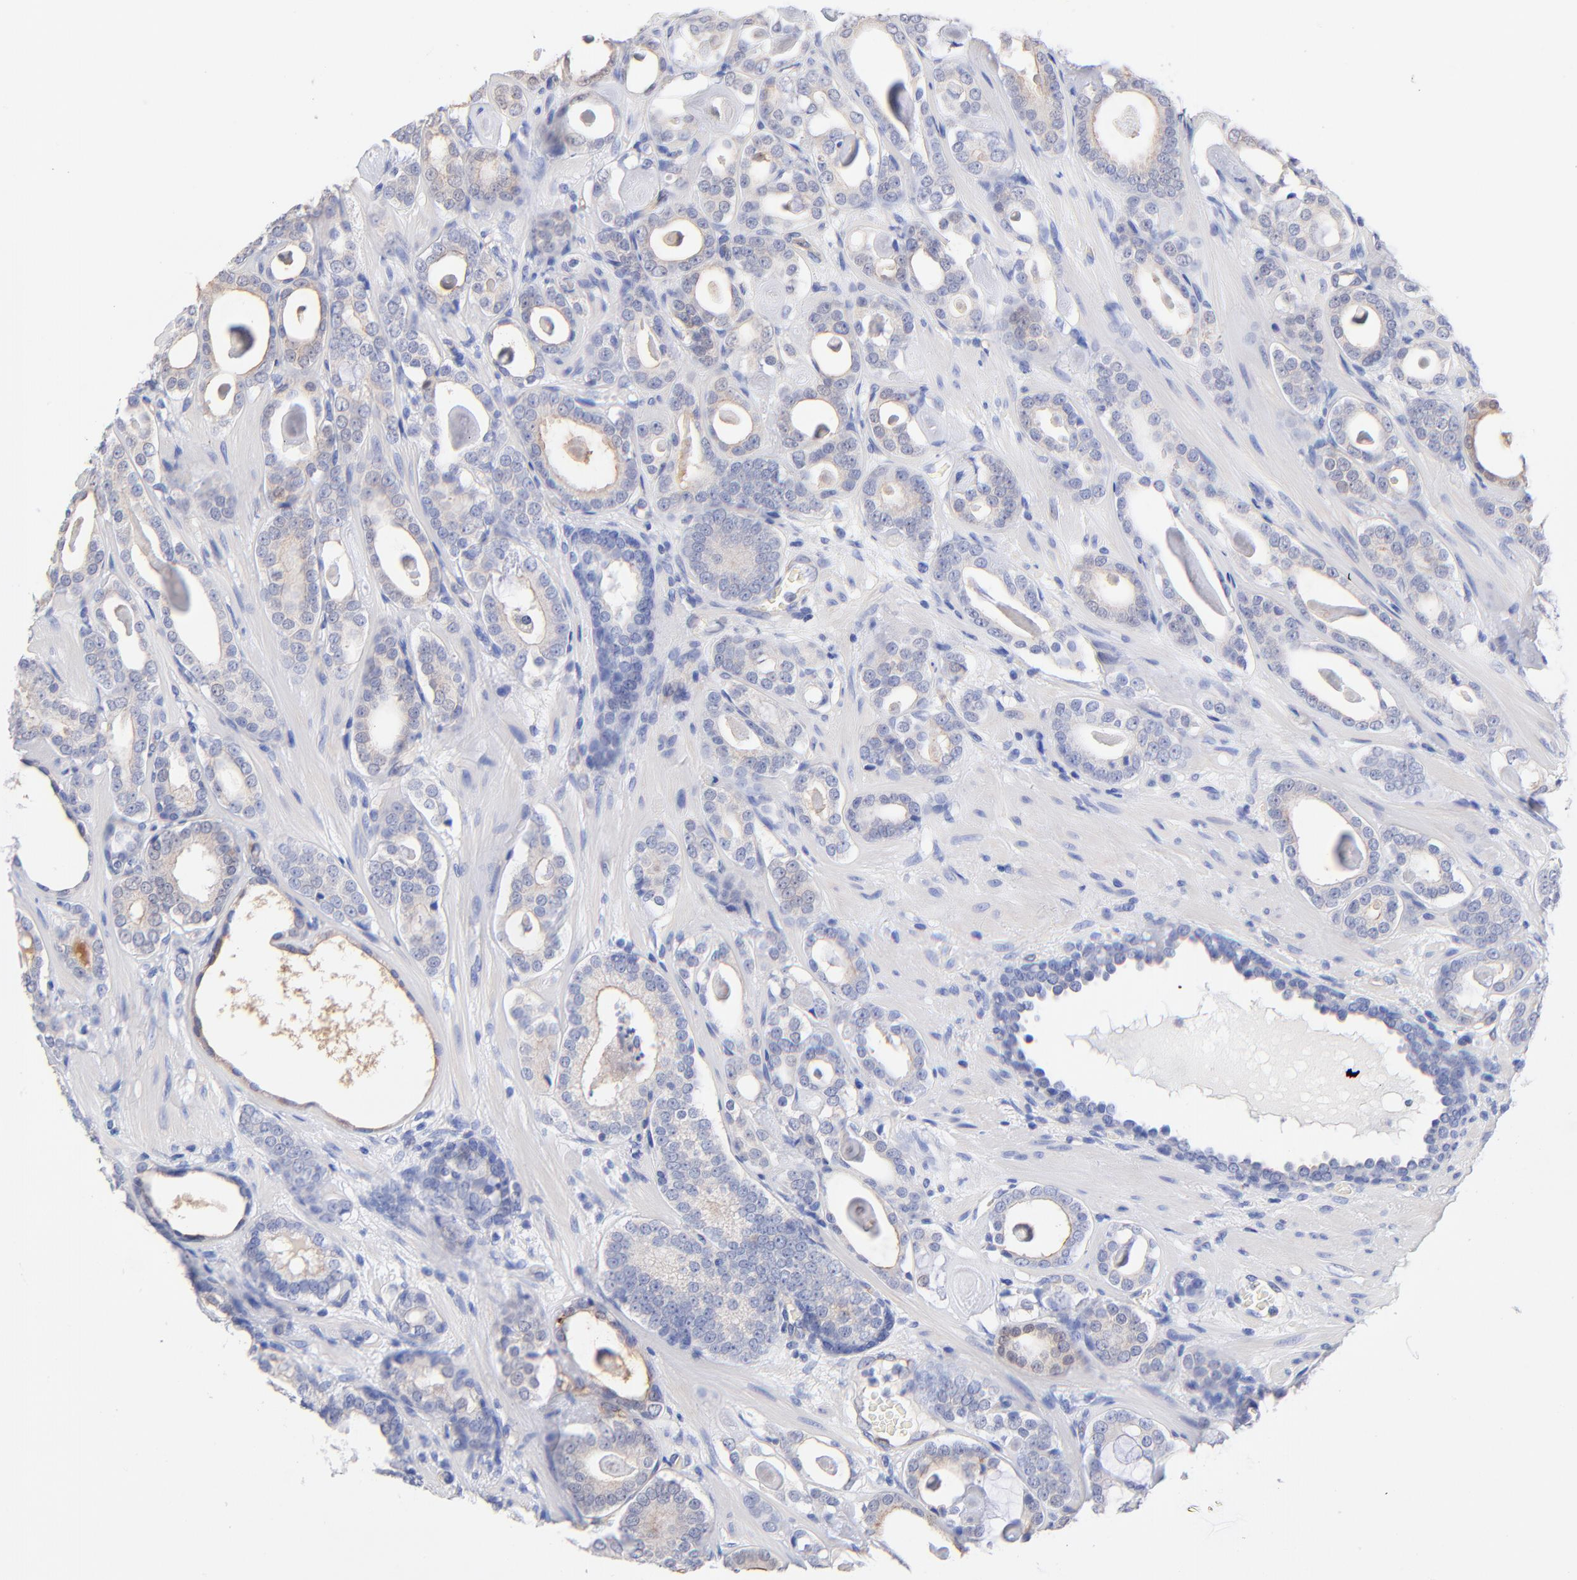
{"staining": {"intensity": "weak", "quantity": "25%-75%", "location": "cytoplasmic/membranous"}, "tissue": "prostate cancer", "cell_type": "Tumor cells", "image_type": "cancer", "snomed": [{"axis": "morphology", "description": "Adenocarcinoma, Low grade"}, {"axis": "topography", "description": "Prostate"}], "caption": "Protein staining reveals weak cytoplasmic/membranous expression in approximately 25%-75% of tumor cells in adenocarcinoma (low-grade) (prostate). The staining was performed using DAB to visualize the protein expression in brown, while the nuclei were stained in blue with hematoxylin (Magnification: 20x).", "gene": "SLC44A2", "patient": {"sex": "male", "age": 57}}